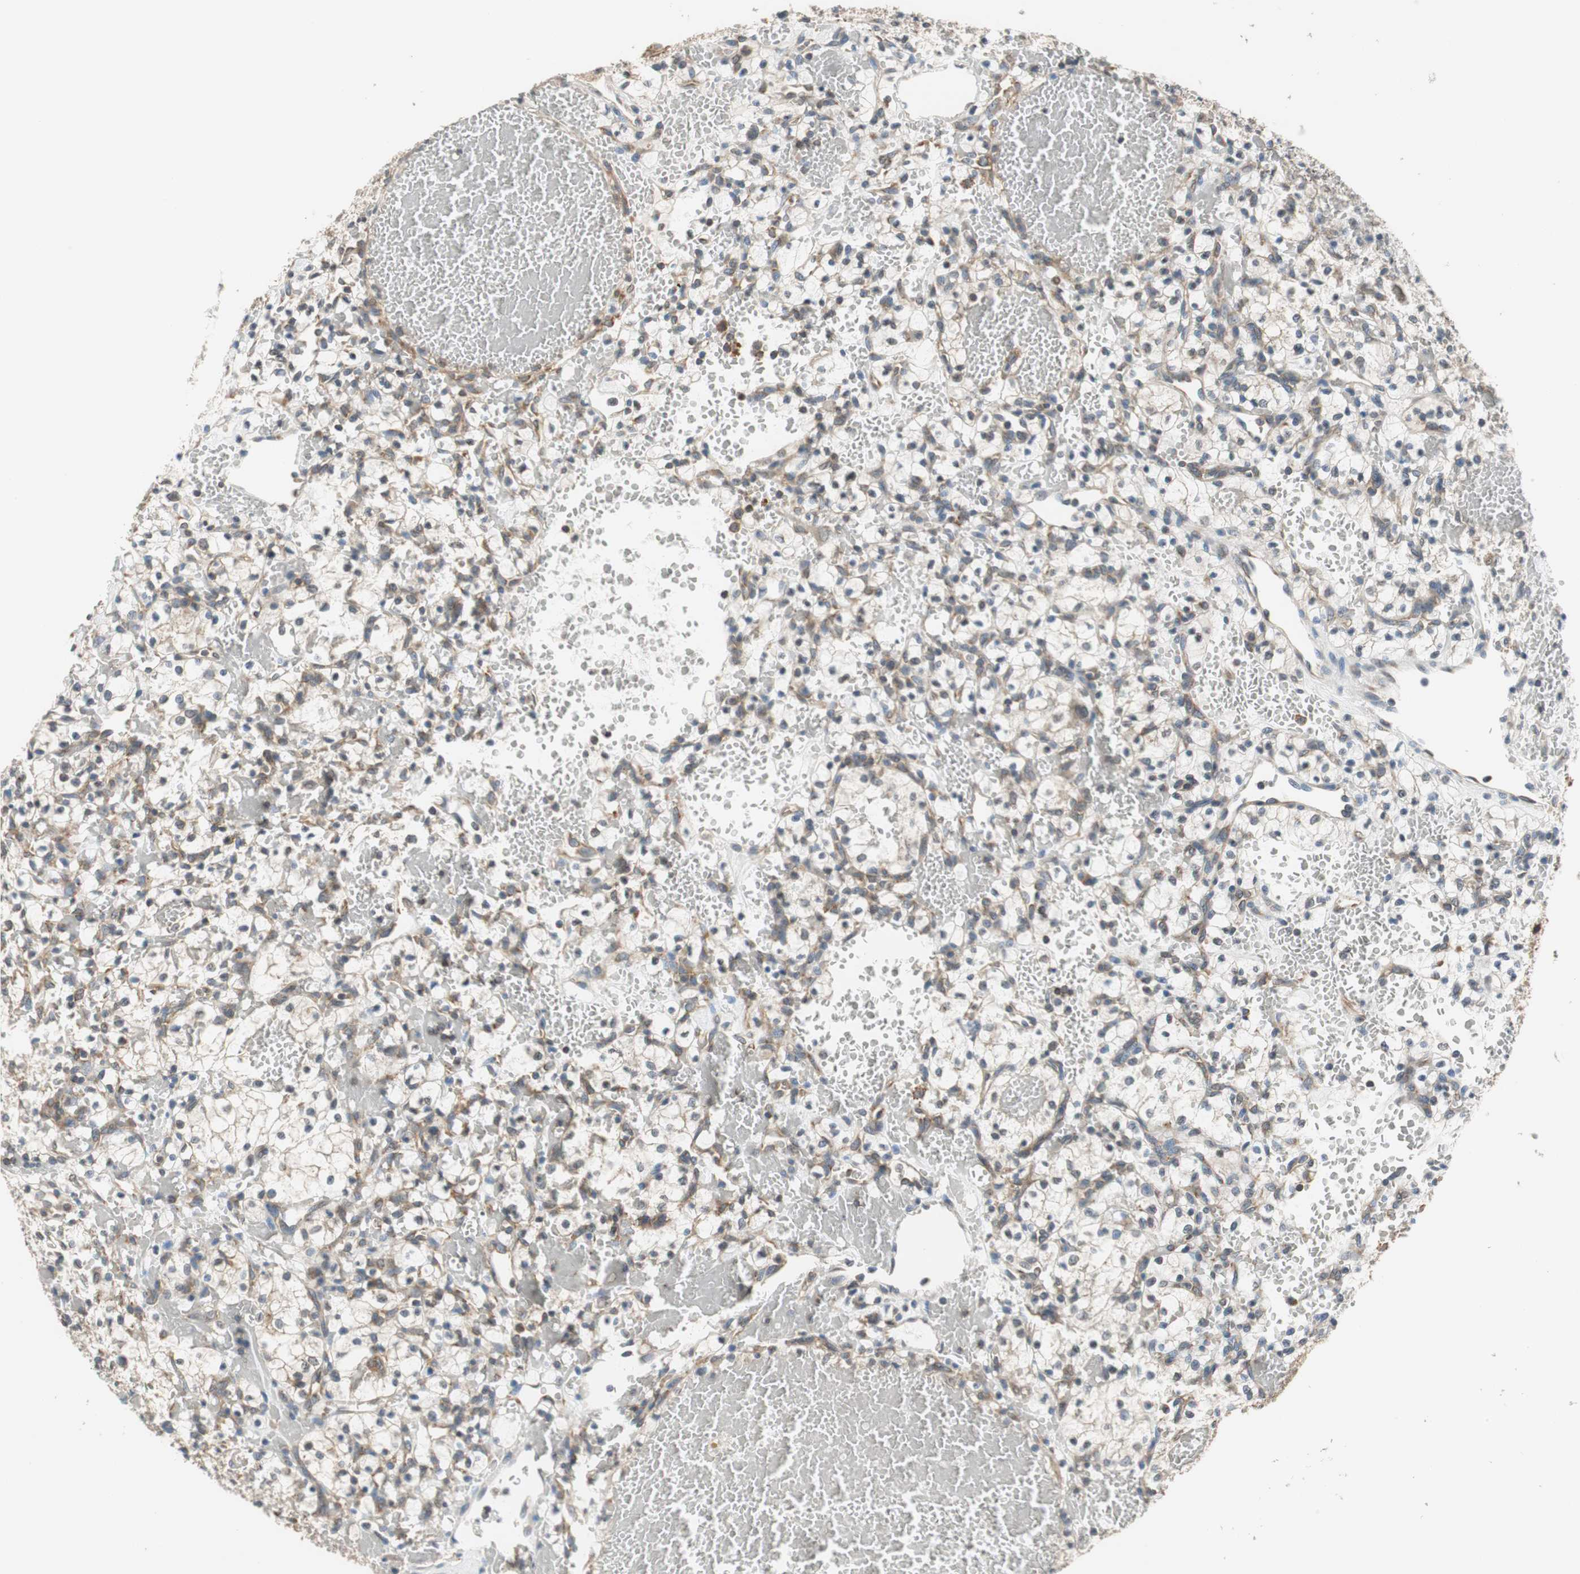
{"staining": {"intensity": "weak", "quantity": "<25%", "location": "cytoplasmic/membranous"}, "tissue": "renal cancer", "cell_type": "Tumor cells", "image_type": "cancer", "snomed": [{"axis": "morphology", "description": "Adenocarcinoma, NOS"}, {"axis": "topography", "description": "Kidney"}], "caption": "The micrograph reveals no staining of tumor cells in renal adenocarcinoma.", "gene": "CNOT3", "patient": {"sex": "female", "age": 60}}